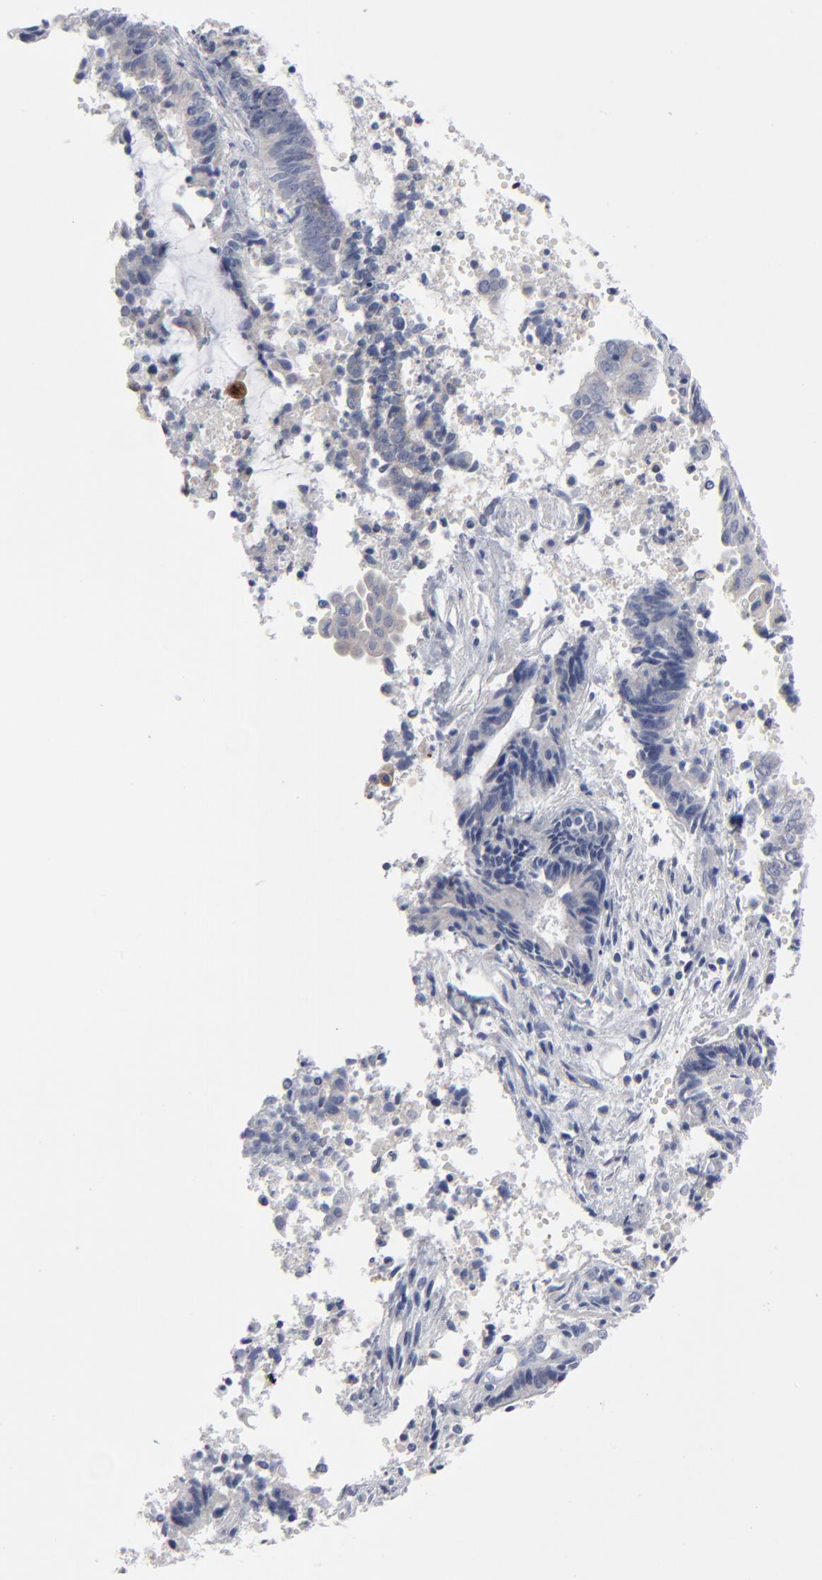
{"staining": {"intensity": "negative", "quantity": "none", "location": "none"}, "tissue": "endometrial cancer", "cell_type": "Tumor cells", "image_type": "cancer", "snomed": [{"axis": "morphology", "description": "Adenocarcinoma, NOS"}, {"axis": "topography", "description": "Uterus"}, {"axis": "topography", "description": "Endometrium"}], "caption": "The photomicrograph shows no significant staining in tumor cells of endometrial adenocarcinoma.", "gene": "BID", "patient": {"sex": "female", "age": 70}}